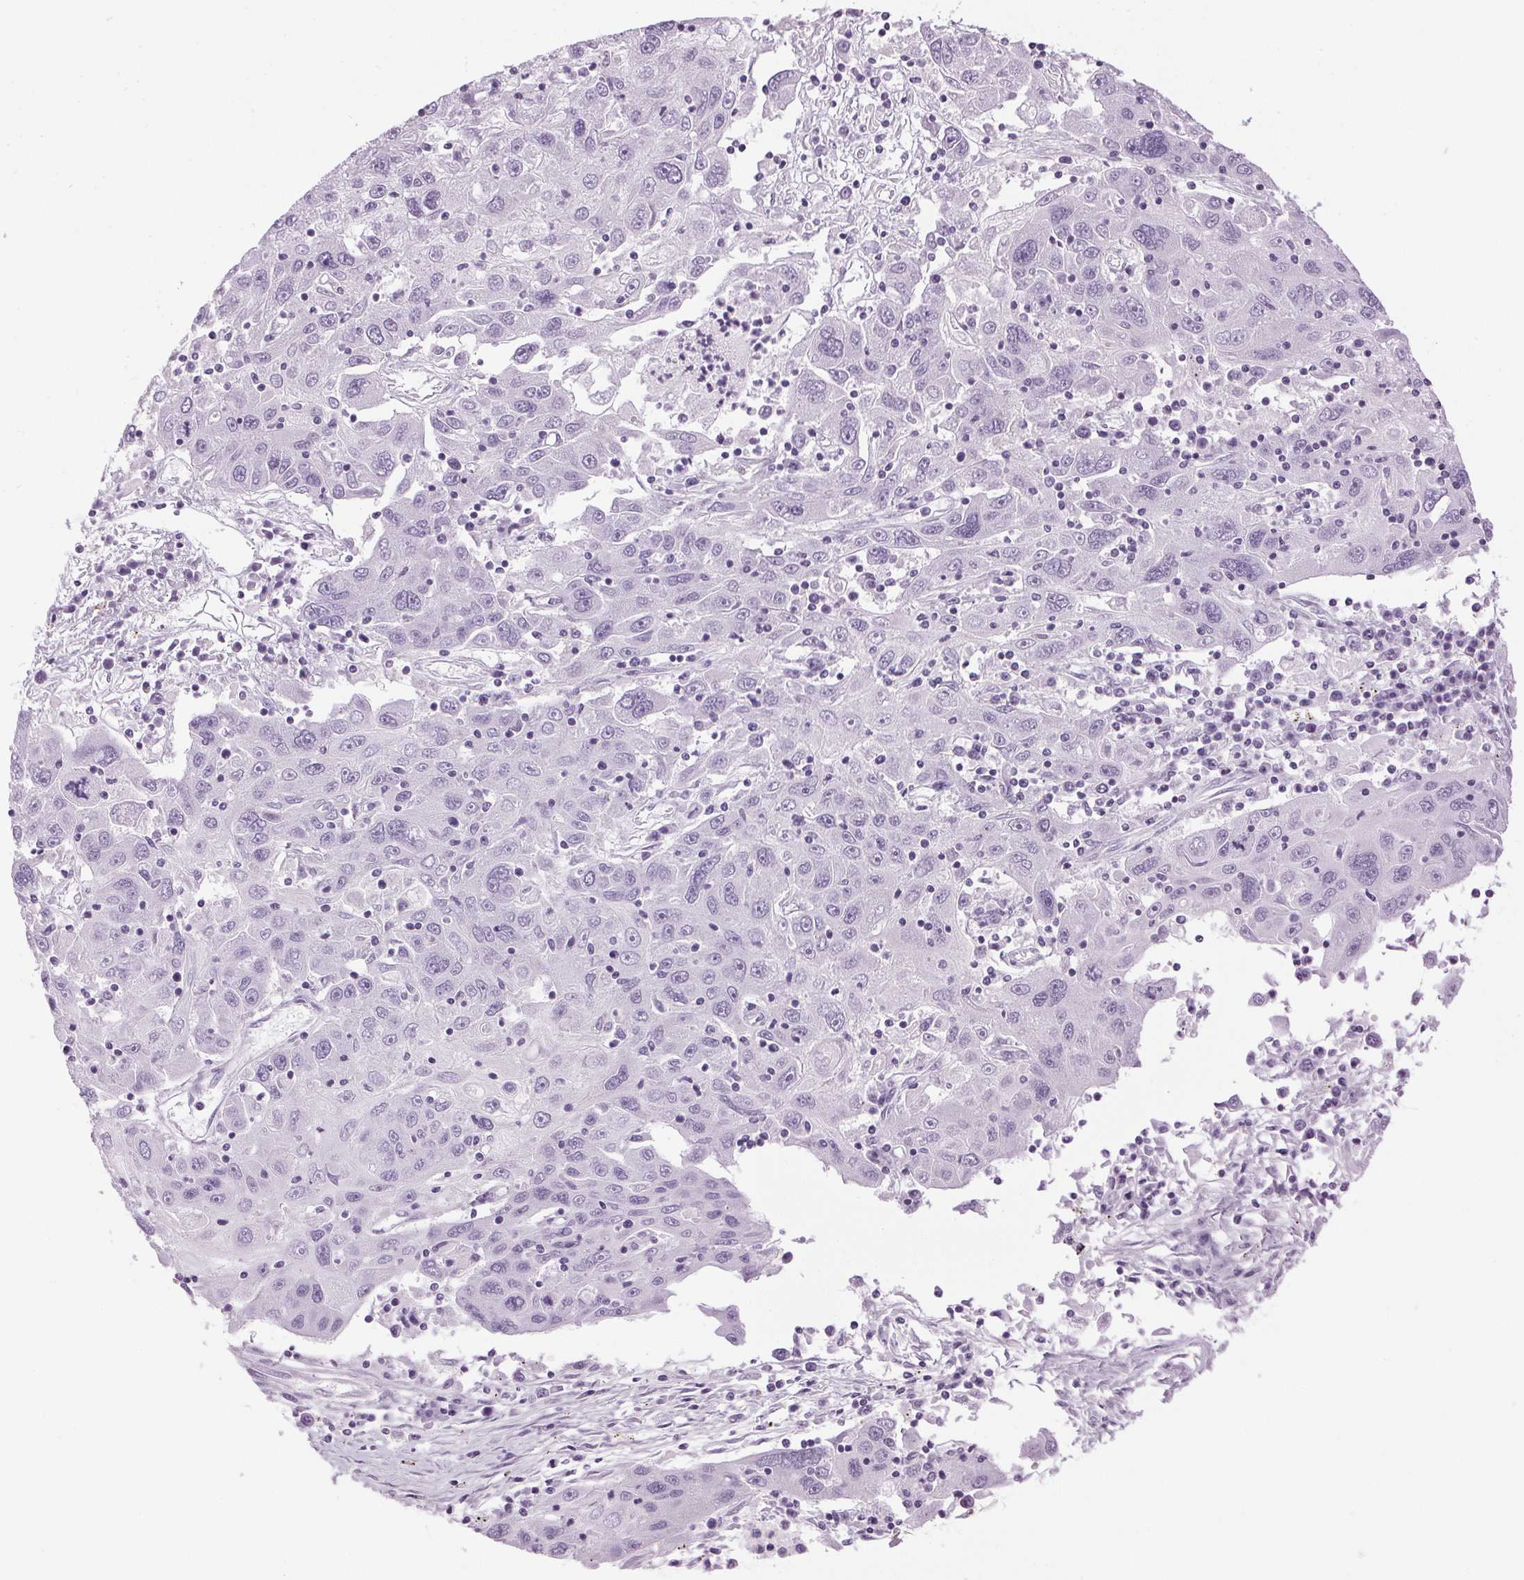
{"staining": {"intensity": "negative", "quantity": "none", "location": "none"}, "tissue": "stomach cancer", "cell_type": "Tumor cells", "image_type": "cancer", "snomed": [{"axis": "morphology", "description": "Adenocarcinoma, NOS"}, {"axis": "topography", "description": "Stomach"}], "caption": "Tumor cells show no significant positivity in adenocarcinoma (stomach).", "gene": "SP7", "patient": {"sex": "male", "age": 56}}